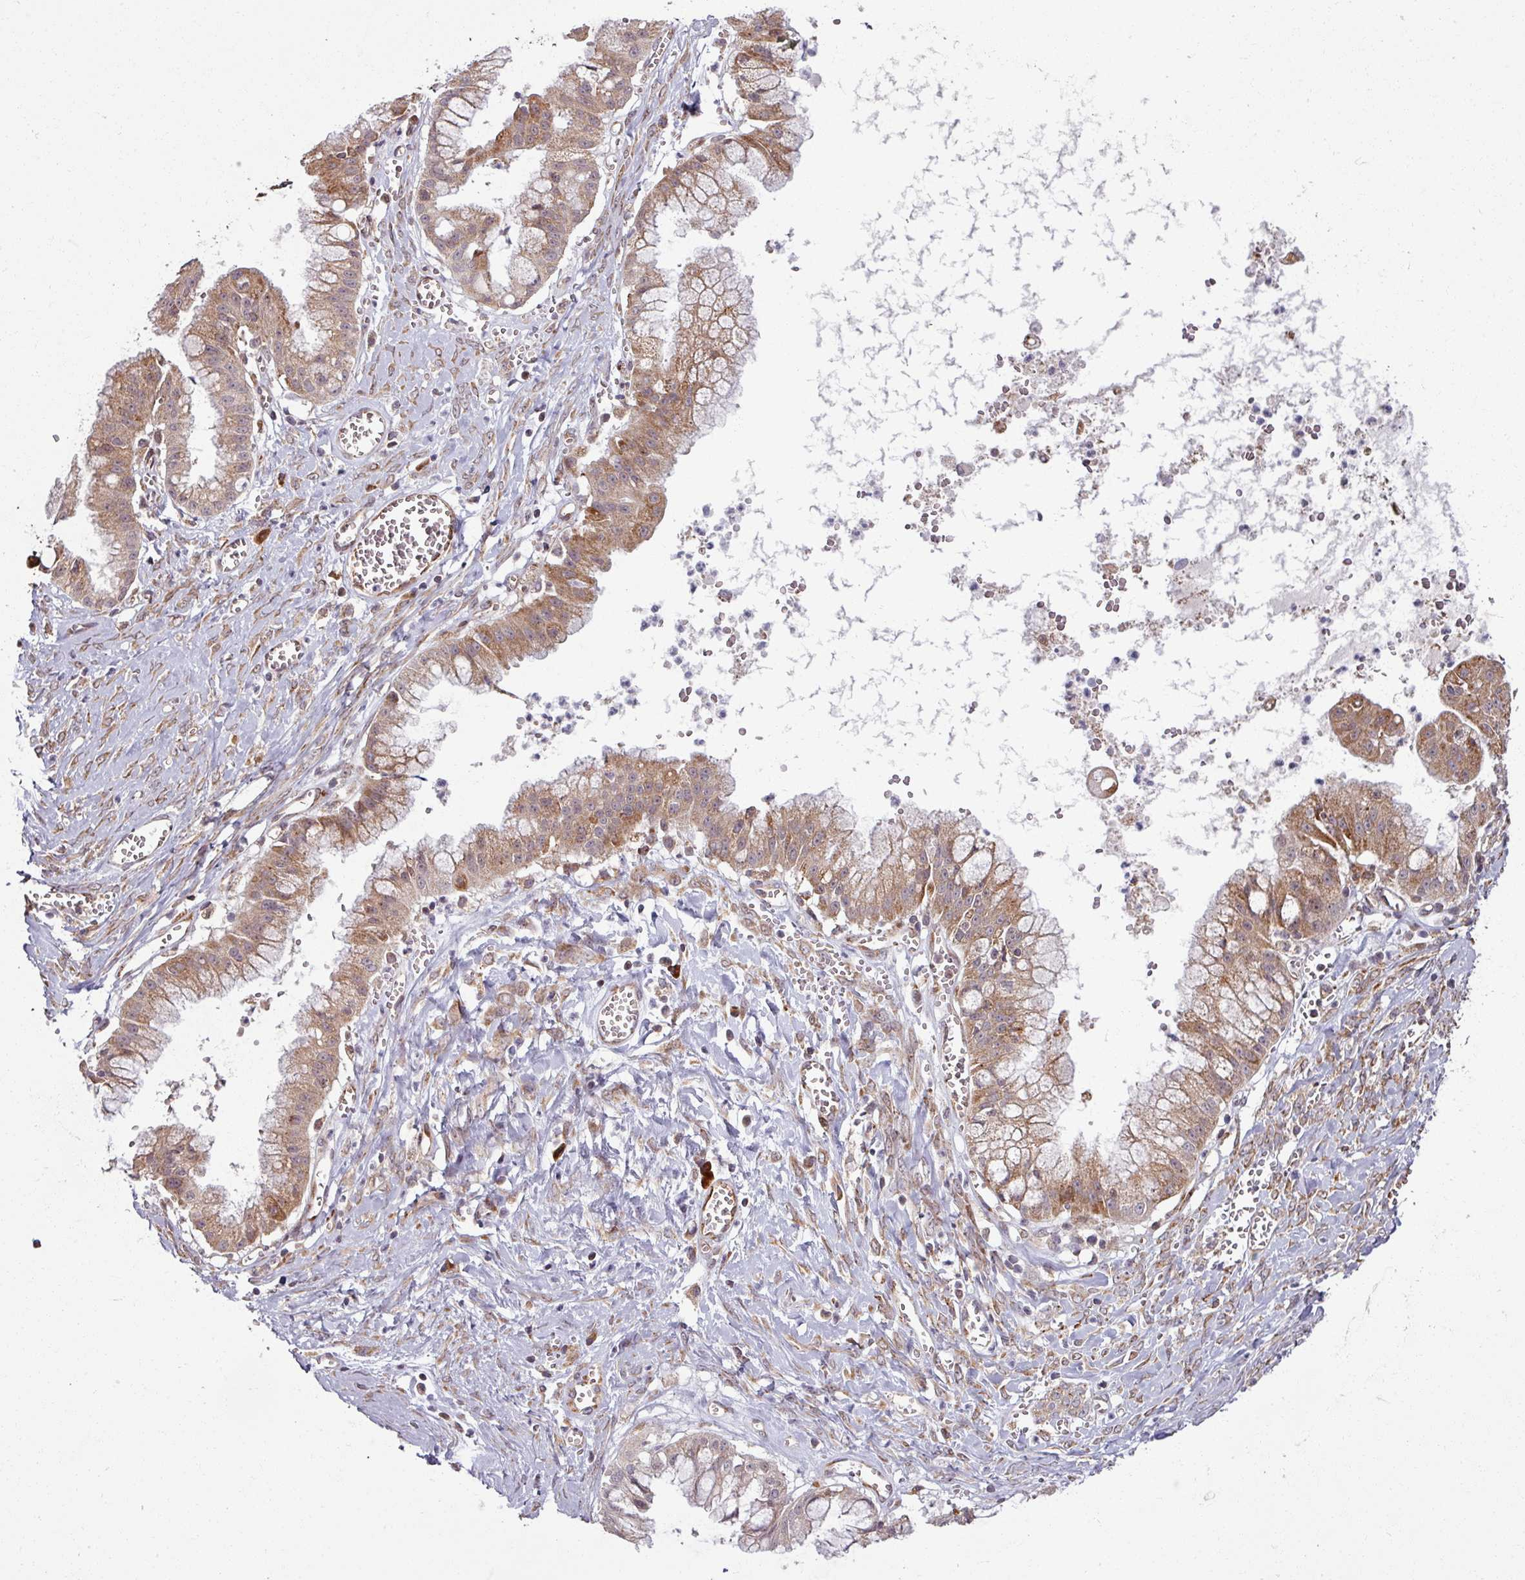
{"staining": {"intensity": "moderate", "quantity": ">75%", "location": "cytoplasmic/membranous"}, "tissue": "ovarian cancer", "cell_type": "Tumor cells", "image_type": "cancer", "snomed": [{"axis": "morphology", "description": "Cystadenocarcinoma, mucinous, NOS"}, {"axis": "topography", "description": "Ovary"}], "caption": "Ovarian cancer (mucinous cystadenocarcinoma) stained for a protein (brown) shows moderate cytoplasmic/membranous positive staining in approximately >75% of tumor cells.", "gene": "MAGT1", "patient": {"sex": "female", "age": 70}}